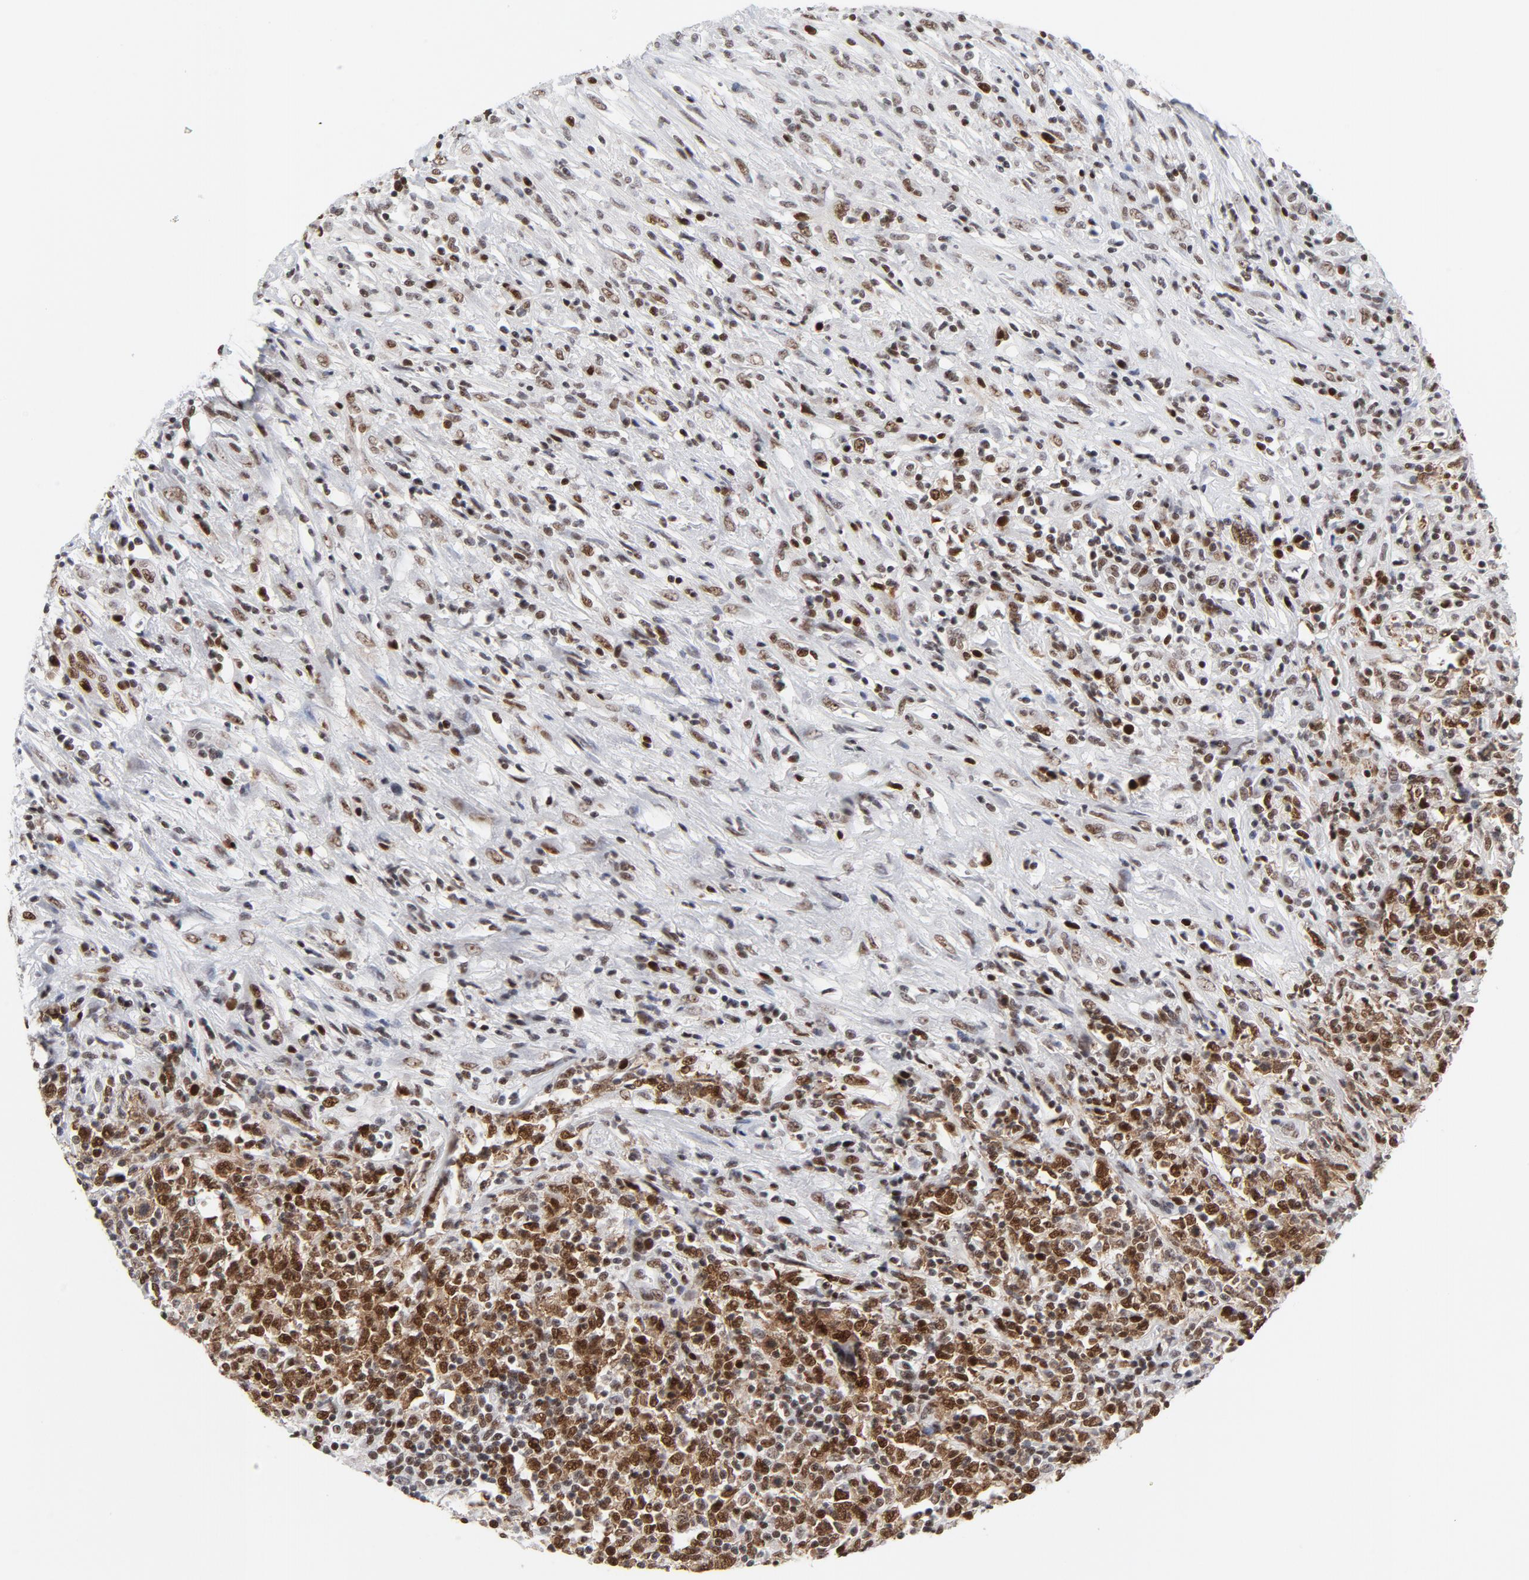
{"staining": {"intensity": "moderate", "quantity": "25%-75%", "location": "nuclear"}, "tissue": "lymphoma", "cell_type": "Tumor cells", "image_type": "cancer", "snomed": [{"axis": "morphology", "description": "Malignant lymphoma, non-Hodgkin's type, High grade"}, {"axis": "topography", "description": "Lymph node"}], "caption": "Human malignant lymphoma, non-Hodgkin's type (high-grade) stained with a protein marker shows moderate staining in tumor cells.", "gene": "RFC4", "patient": {"sex": "female", "age": 84}}